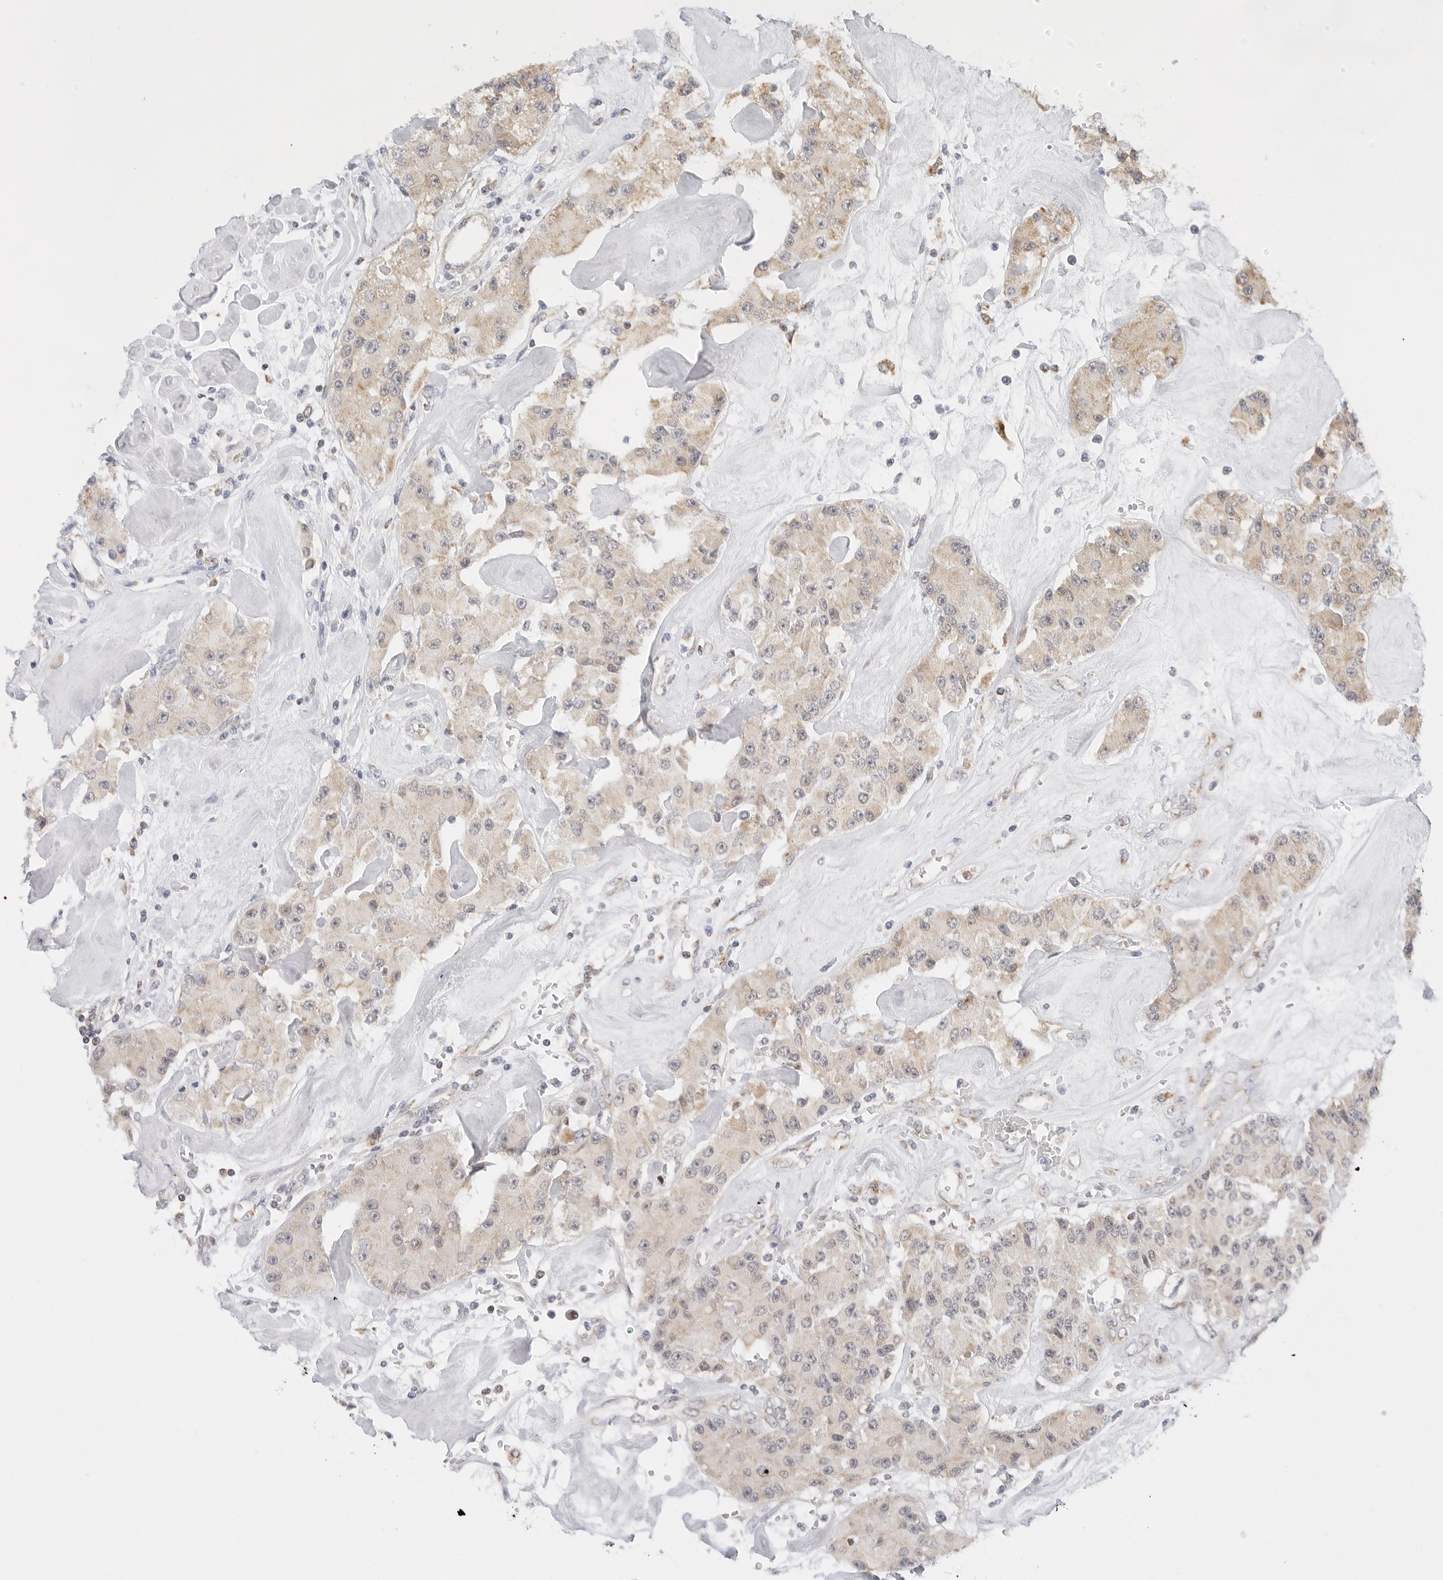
{"staining": {"intensity": "weak", "quantity": "25%-75%", "location": "cytoplasmic/membranous"}, "tissue": "carcinoid", "cell_type": "Tumor cells", "image_type": "cancer", "snomed": [{"axis": "morphology", "description": "Carcinoid, malignant, NOS"}, {"axis": "topography", "description": "Pancreas"}], "caption": "Weak cytoplasmic/membranous staining is appreciated in approximately 25%-75% of tumor cells in carcinoid (malignant). (Stains: DAB (3,3'-diaminobenzidine) in brown, nuclei in blue, Microscopy: brightfield microscopy at high magnification).", "gene": "GORAB", "patient": {"sex": "male", "age": 41}}